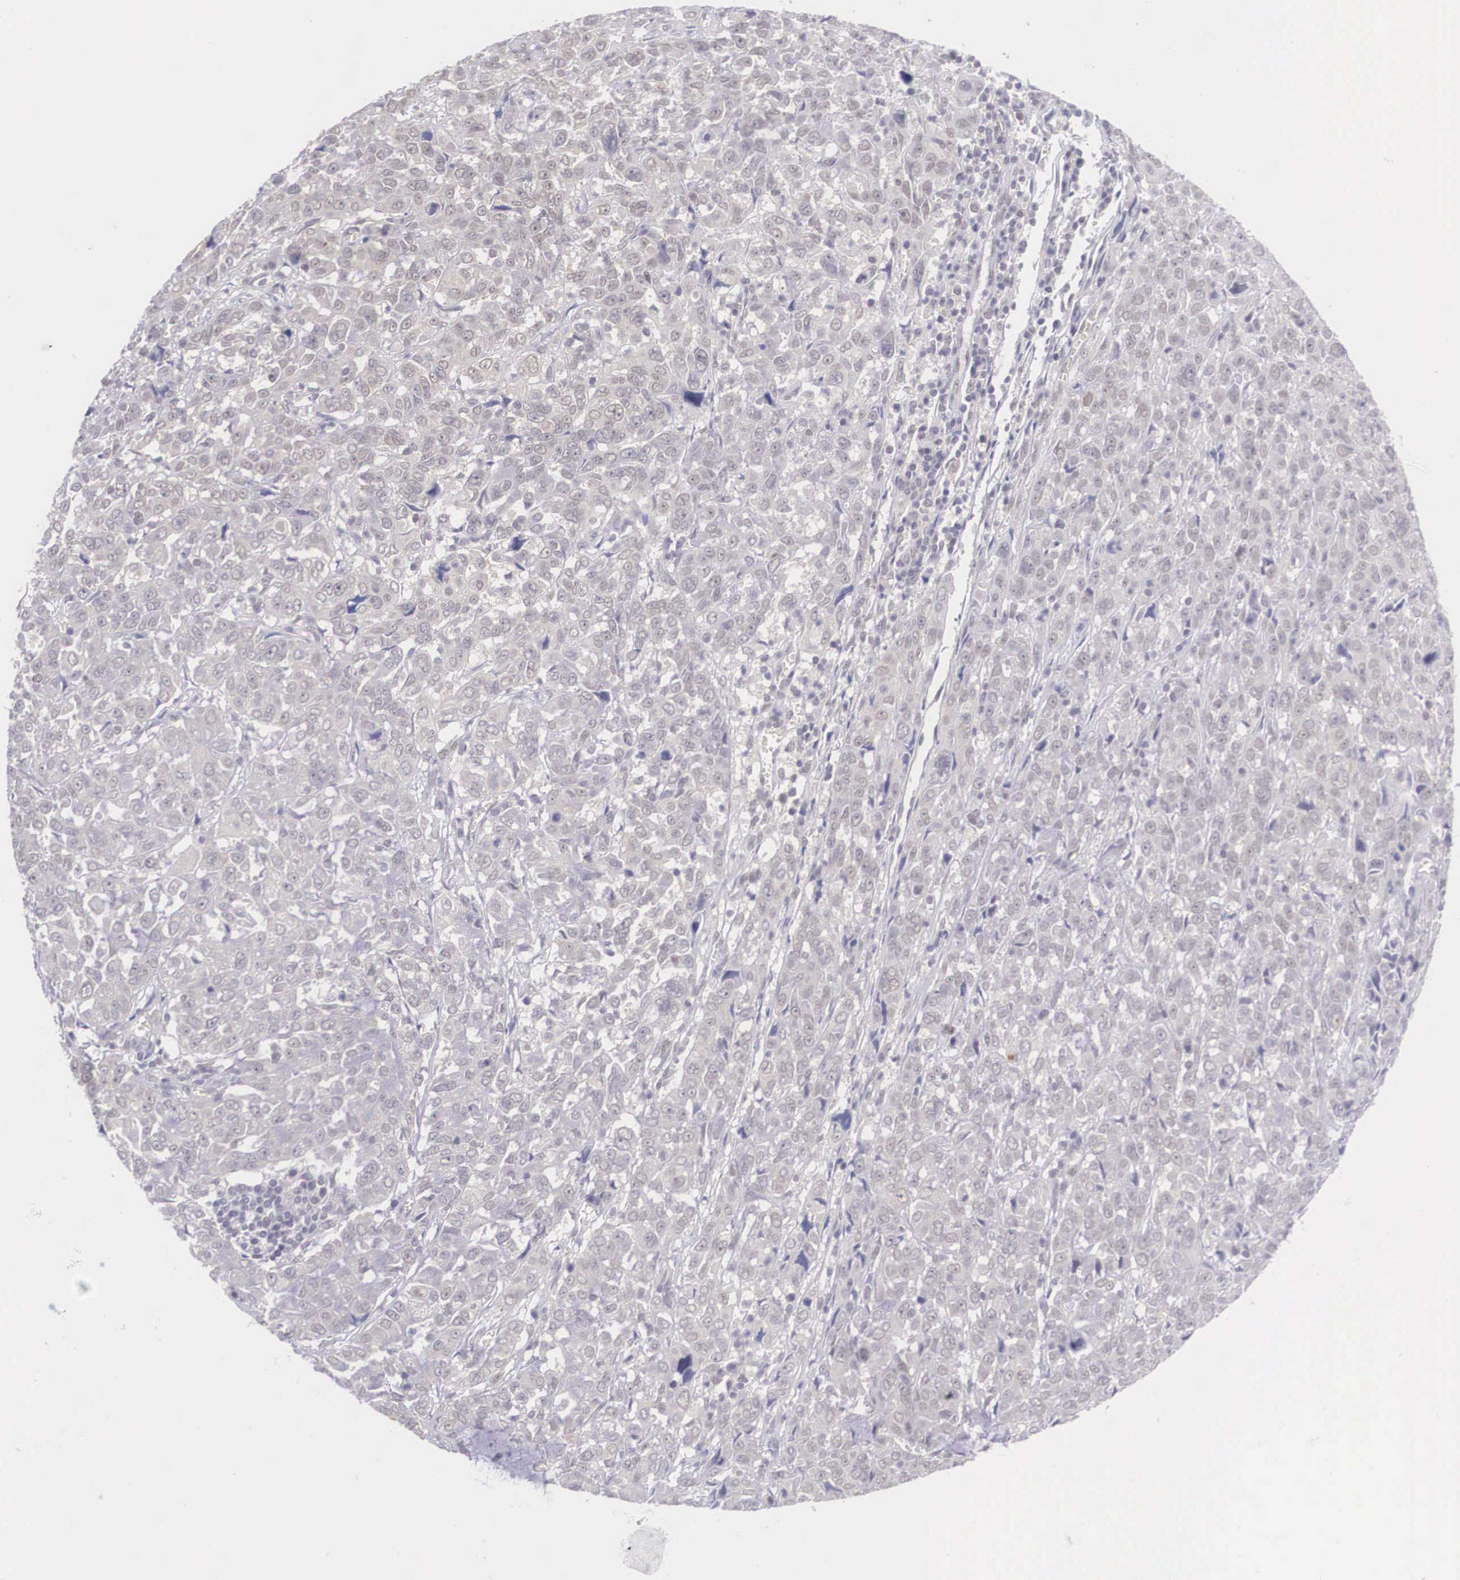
{"staining": {"intensity": "weak", "quantity": "25%-75%", "location": "cytoplasmic/membranous"}, "tissue": "pancreatic cancer", "cell_type": "Tumor cells", "image_type": "cancer", "snomed": [{"axis": "morphology", "description": "Adenocarcinoma, NOS"}, {"axis": "topography", "description": "Pancreas"}], "caption": "A brown stain highlights weak cytoplasmic/membranous expression of a protein in human adenocarcinoma (pancreatic) tumor cells.", "gene": "NINL", "patient": {"sex": "female", "age": 52}}